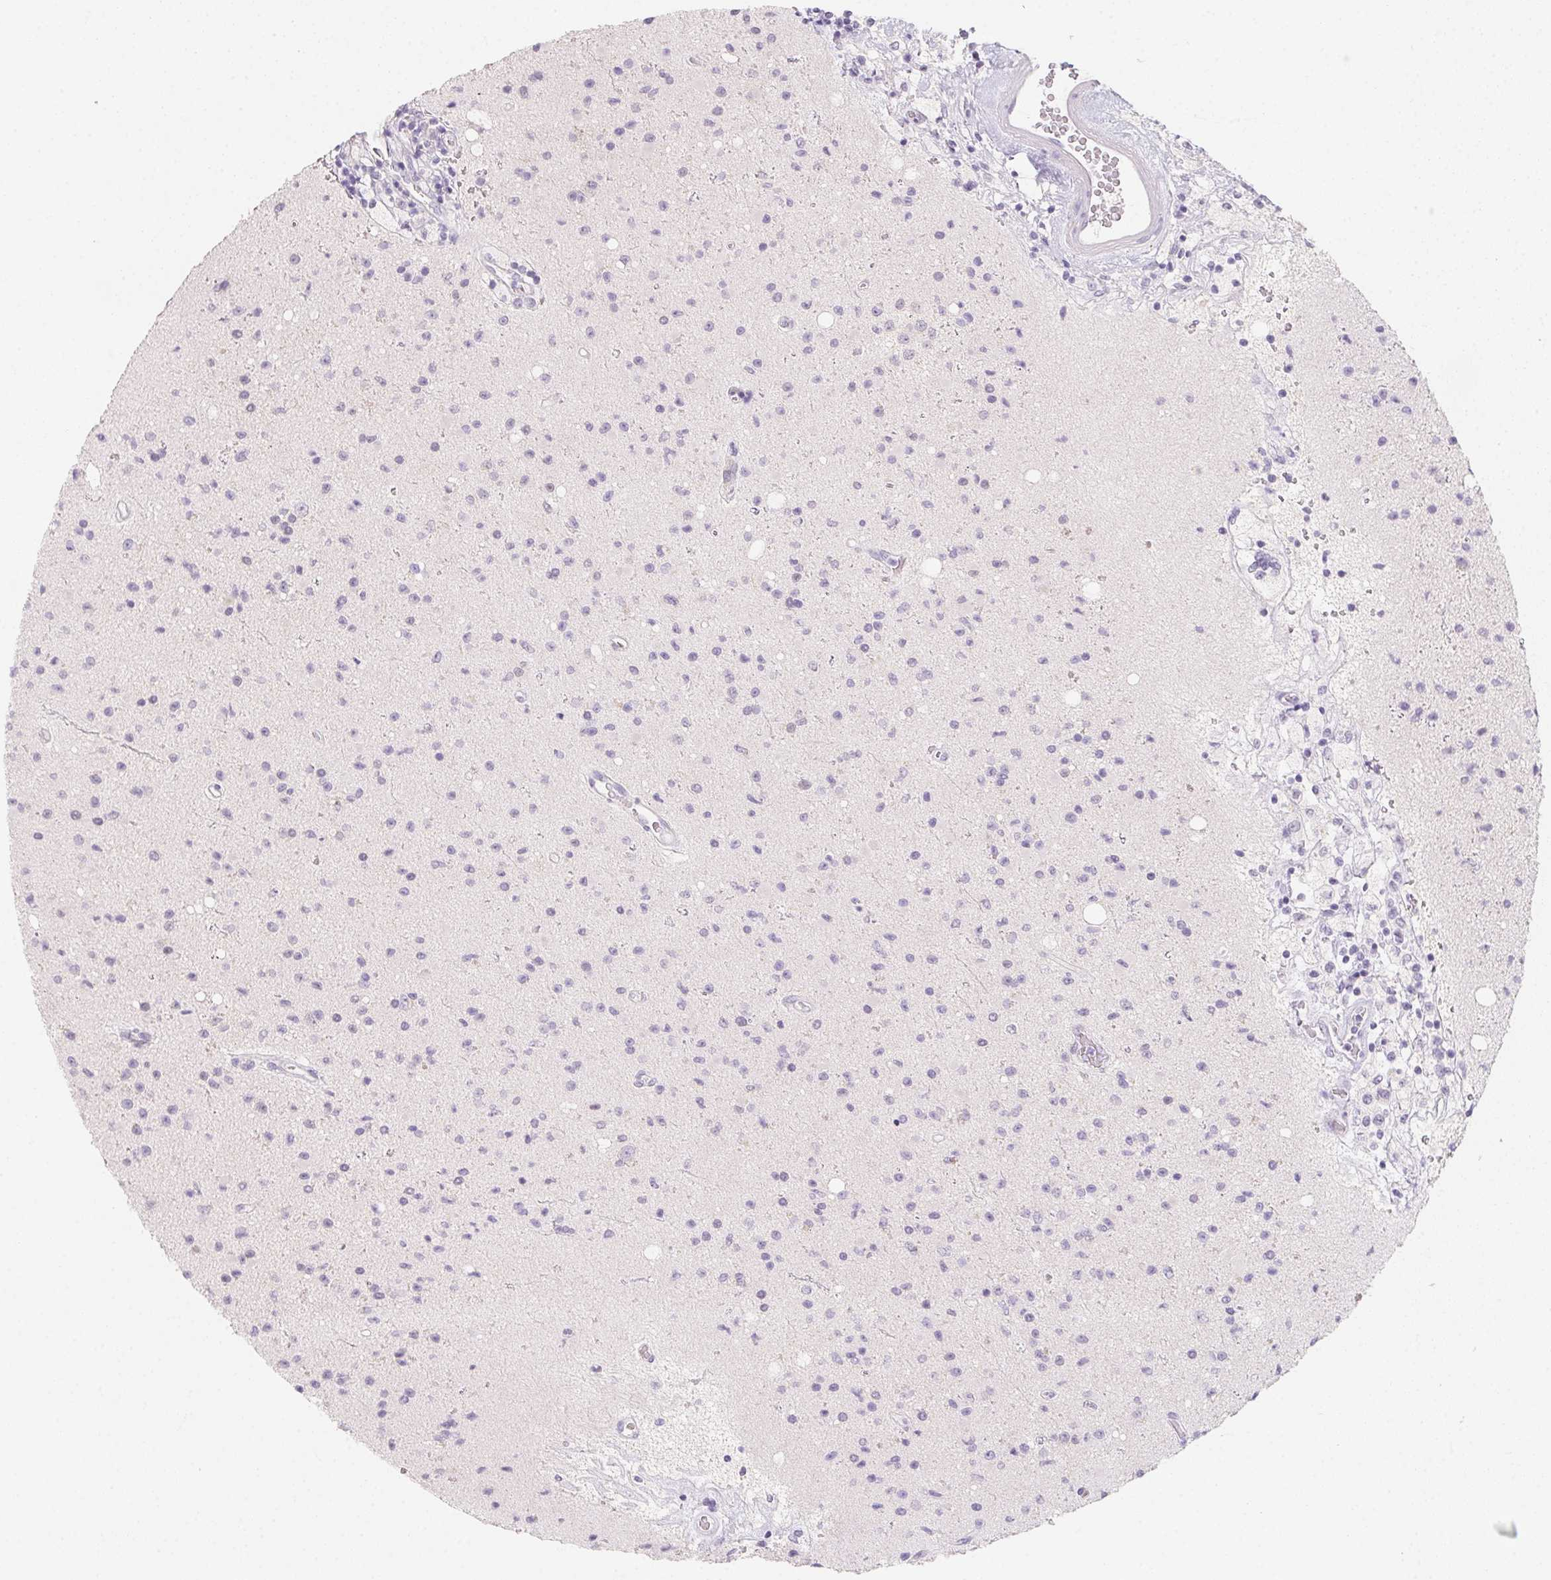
{"staining": {"intensity": "negative", "quantity": "none", "location": "none"}, "tissue": "glioma", "cell_type": "Tumor cells", "image_type": "cancer", "snomed": [{"axis": "morphology", "description": "Glioma, malignant, High grade"}, {"axis": "topography", "description": "Brain"}], "caption": "High power microscopy image of an immunohistochemistry micrograph of malignant high-grade glioma, revealing no significant expression in tumor cells. (DAB (3,3'-diaminobenzidine) IHC with hematoxylin counter stain).", "gene": "MYL4", "patient": {"sex": "male", "age": 36}}